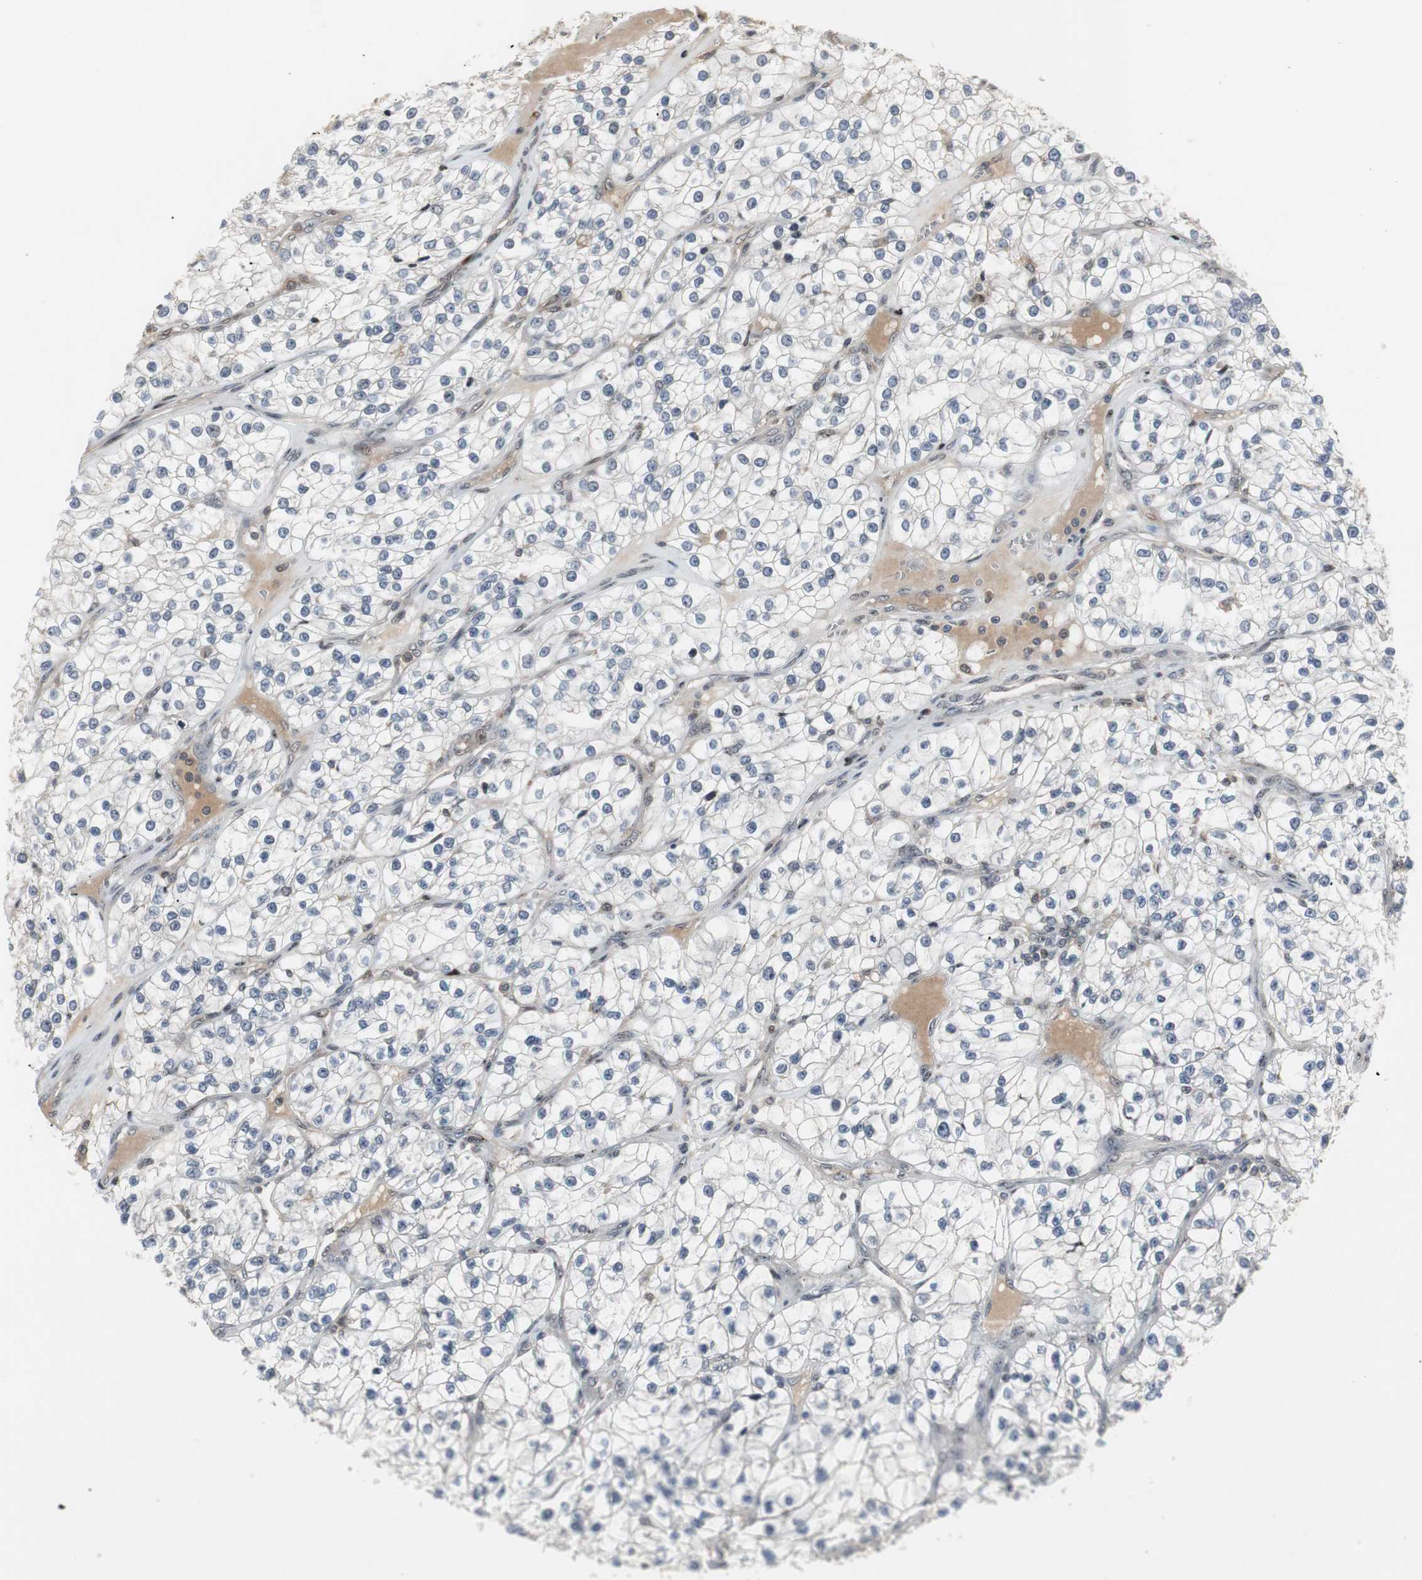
{"staining": {"intensity": "negative", "quantity": "none", "location": "none"}, "tissue": "renal cancer", "cell_type": "Tumor cells", "image_type": "cancer", "snomed": [{"axis": "morphology", "description": "Adenocarcinoma, NOS"}, {"axis": "topography", "description": "Kidney"}], "caption": "An immunohistochemistry histopathology image of adenocarcinoma (renal) is shown. There is no staining in tumor cells of adenocarcinoma (renal).", "gene": "GRK2", "patient": {"sex": "female", "age": 57}}